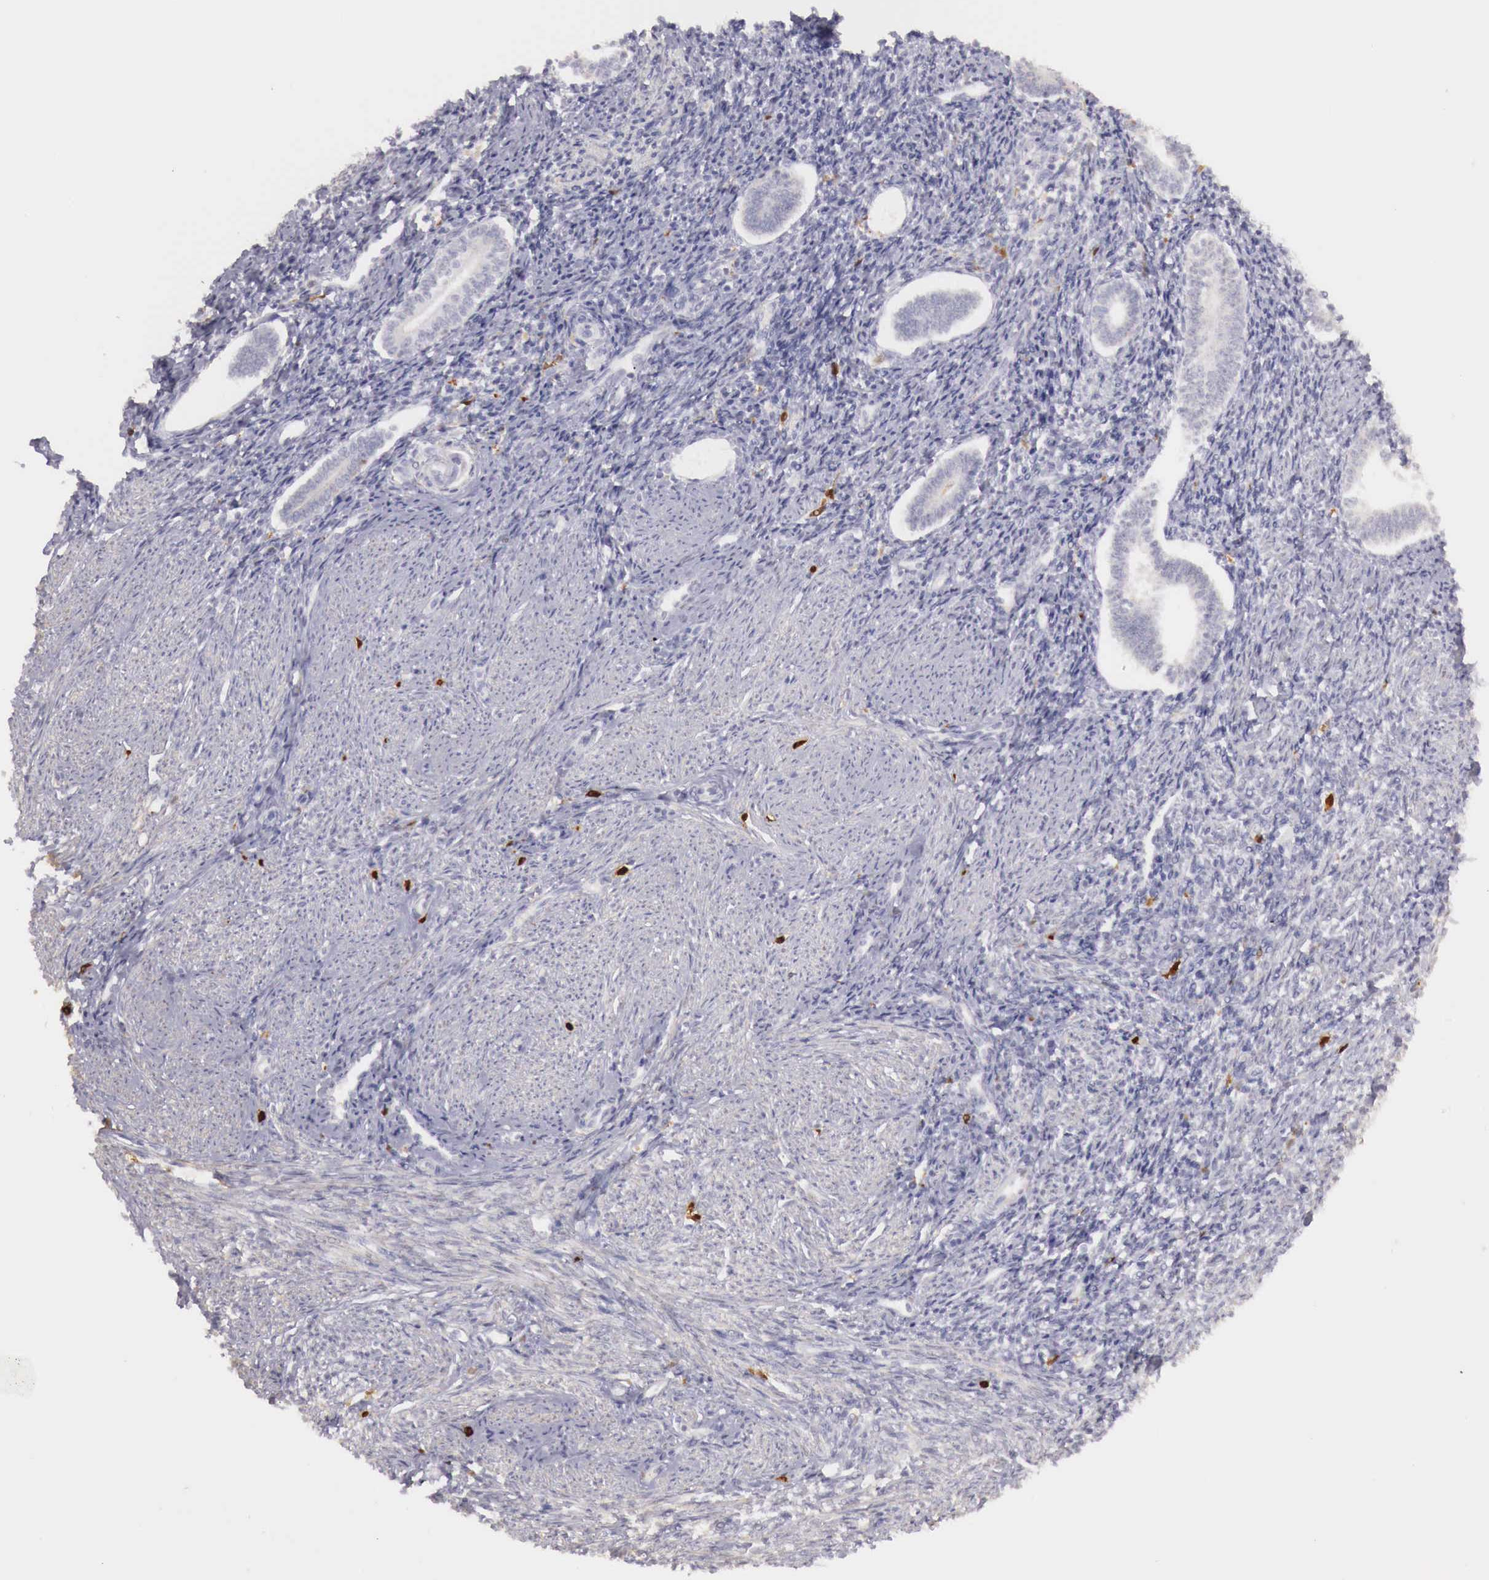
{"staining": {"intensity": "negative", "quantity": "none", "location": "none"}, "tissue": "endometrium", "cell_type": "Cells in endometrial stroma", "image_type": "normal", "snomed": [{"axis": "morphology", "description": "Normal tissue, NOS"}, {"axis": "topography", "description": "Endometrium"}], "caption": "Cells in endometrial stroma are negative for brown protein staining in benign endometrium. Brightfield microscopy of immunohistochemistry stained with DAB (3,3'-diaminobenzidine) (brown) and hematoxylin (blue), captured at high magnification.", "gene": "RENBP", "patient": {"sex": "female", "age": 52}}